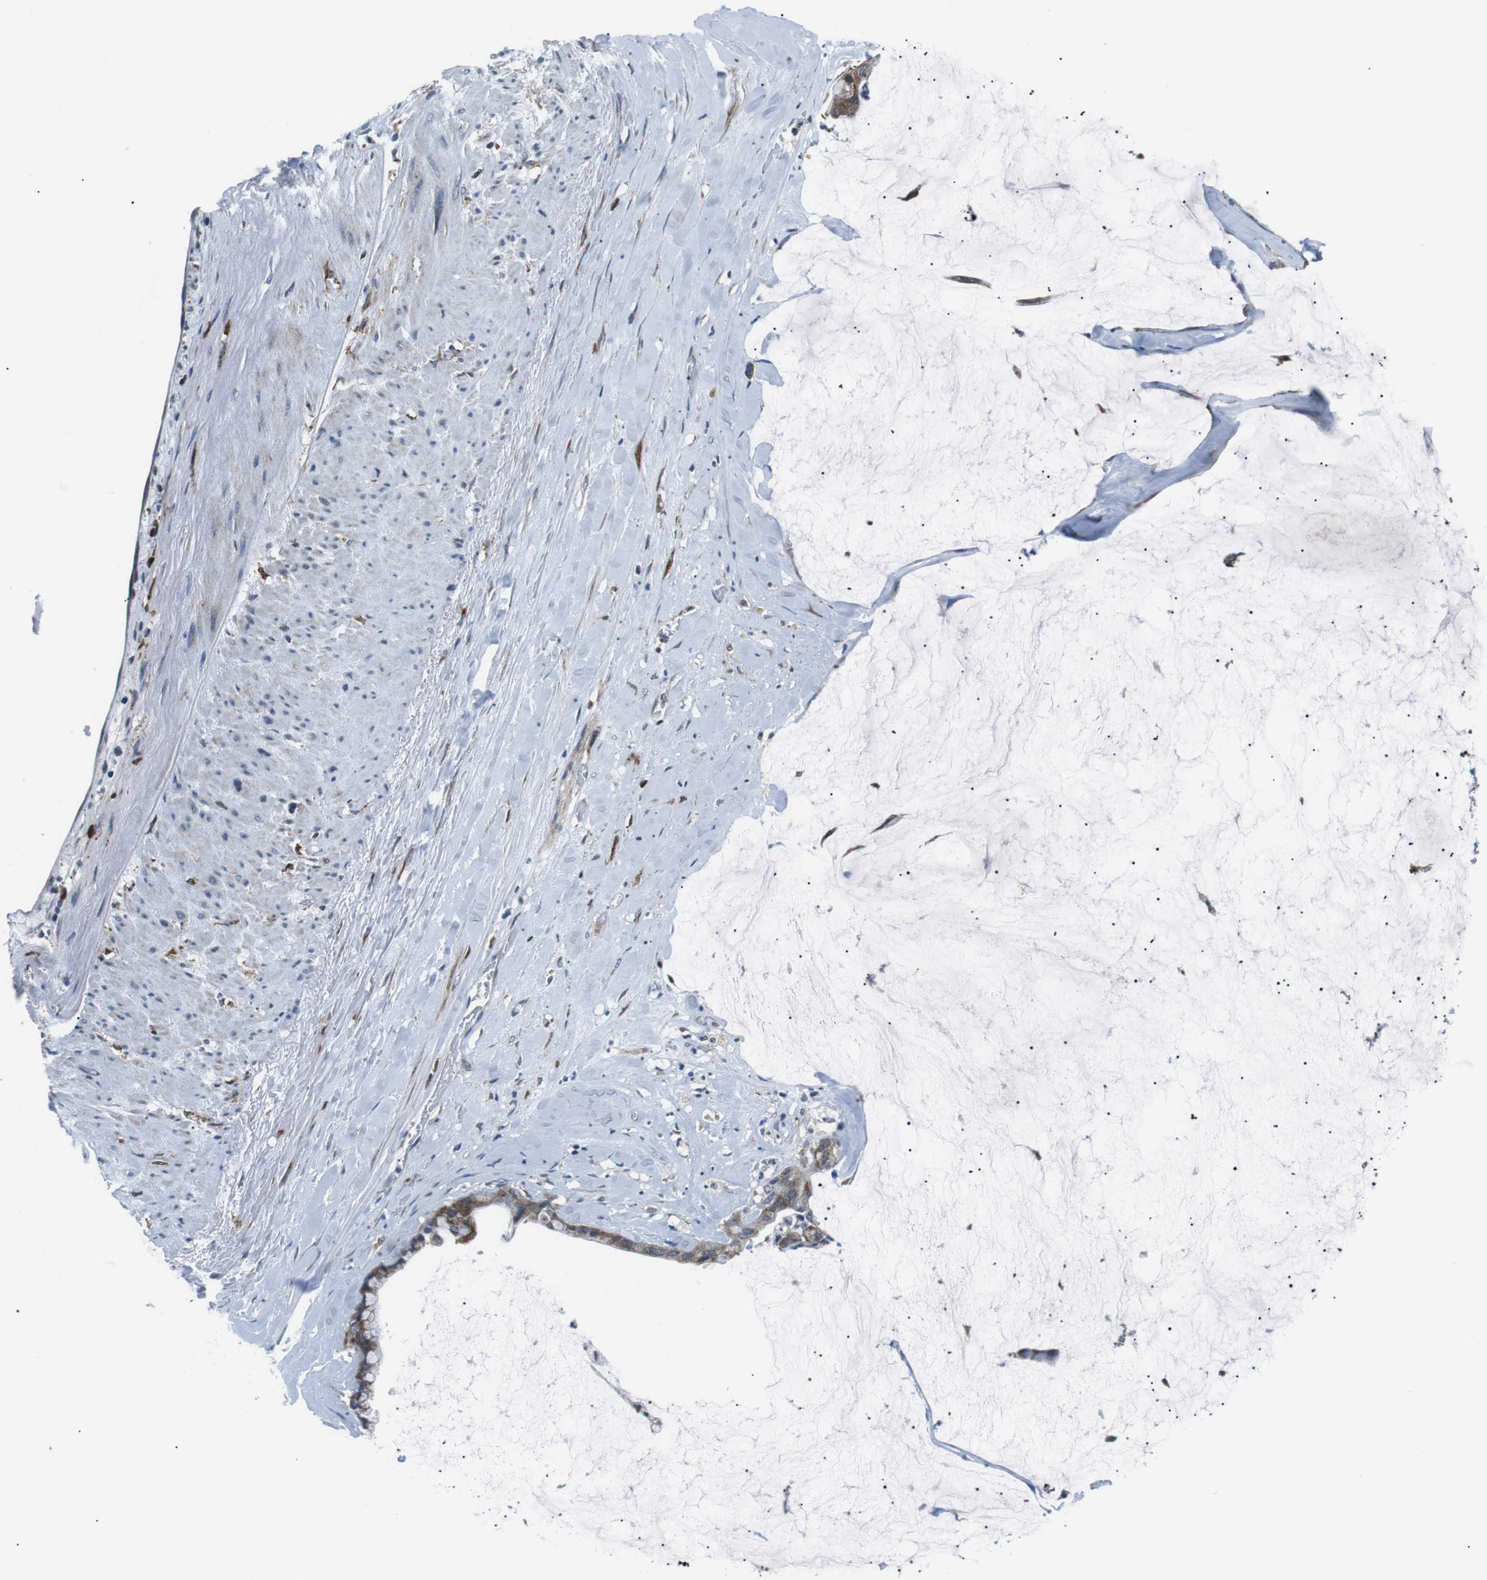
{"staining": {"intensity": "moderate", "quantity": ">75%", "location": "cytoplasmic/membranous"}, "tissue": "pancreatic cancer", "cell_type": "Tumor cells", "image_type": "cancer", "snomed": [{"axis": "morphology", "description": "Adenocarcinoma, NOS"}, {"axis": "topography", "description": "Pancreas"}], "caption": "Moderate cytoplasmic/membranous expression is appreciated in approximately >75% of tumor cells in pancreatic adenocarcinoma.", "gene": "BLNK", "patient": {"sex": "male", "age": 41}}